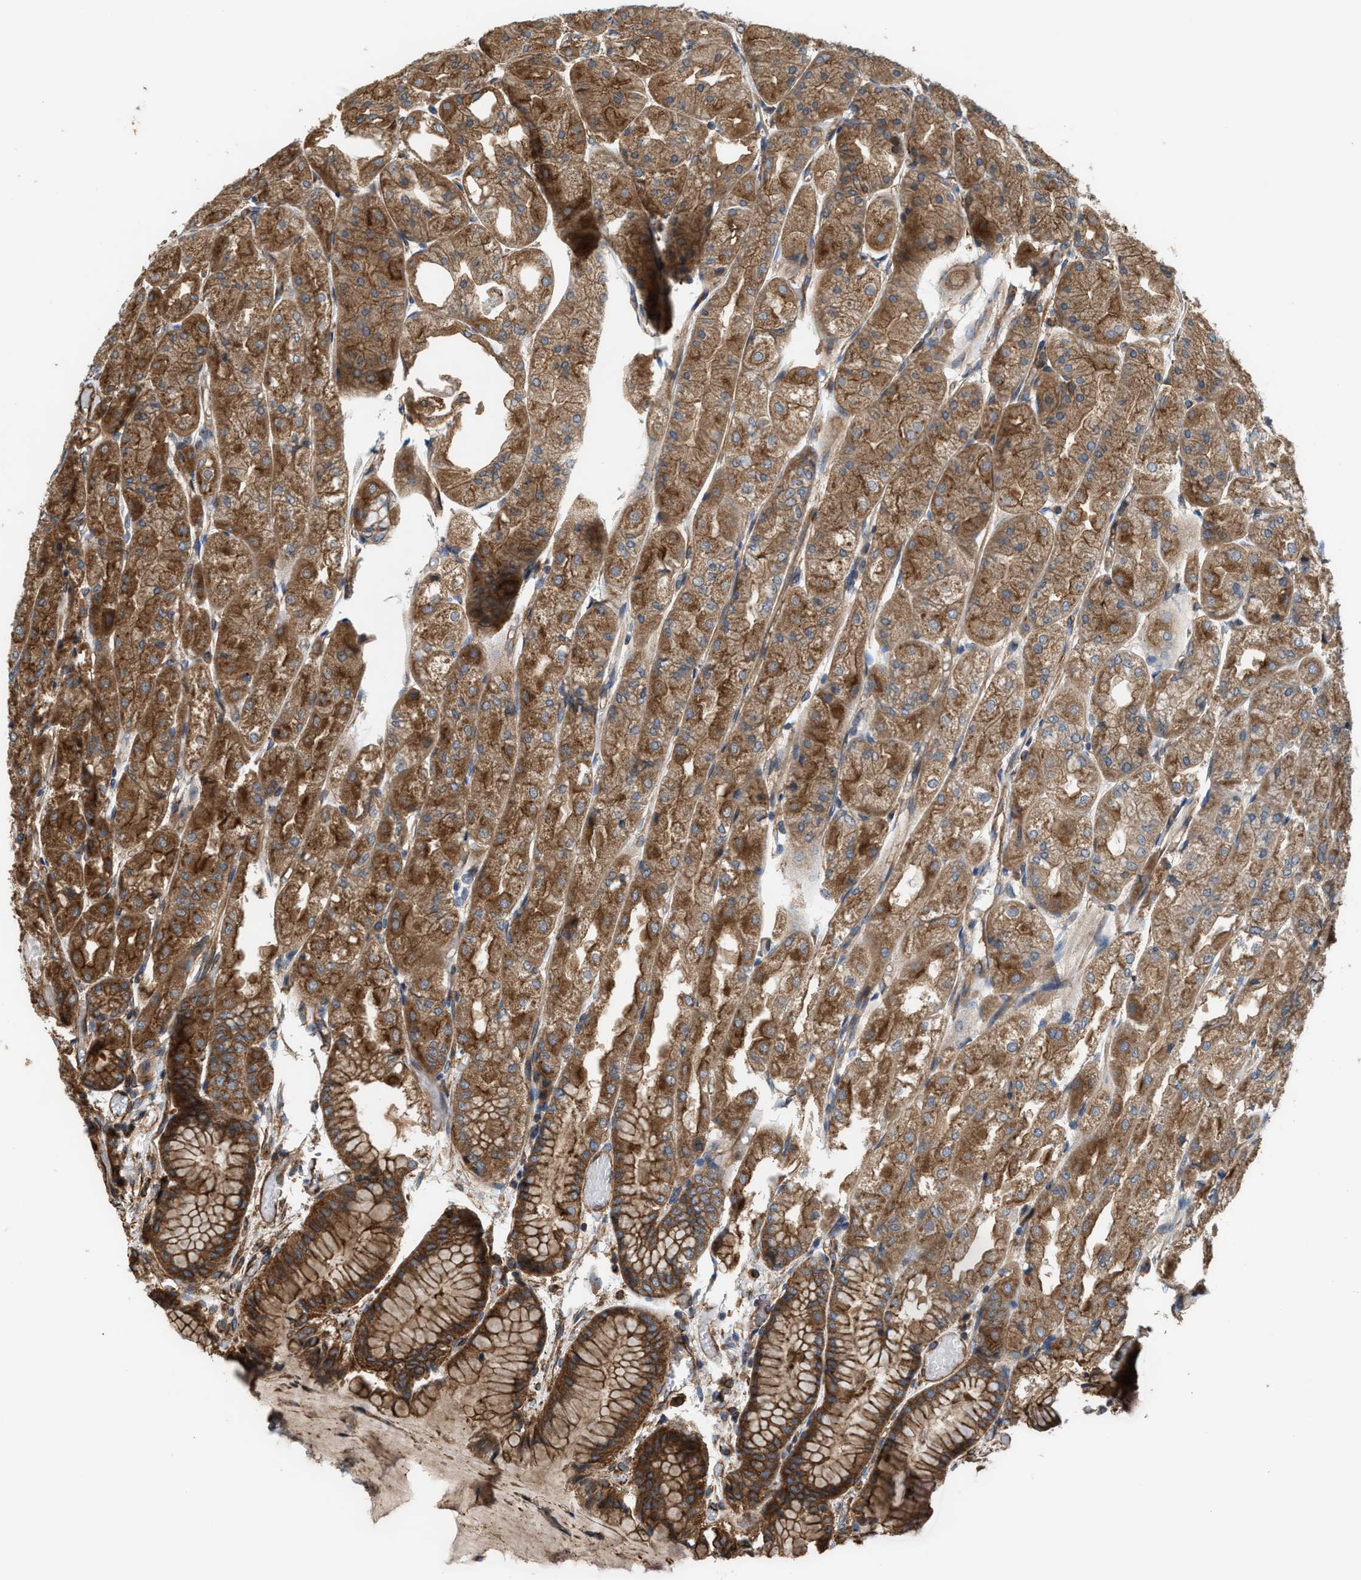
{"staining": {"intensity": "moderate", "quantity": ">75%", "location": "cytoplasmic/membranous"}, "tissue": "stomach", "cell_type": "Glandular cells", "image_type": "normal", "snomed": [{"axis": "morphology", "description": "Normal tissue, NOS"}, {"axis": "topography", "description": "Stomach, upper"}], "caption": "Immunohistochemical staining of benign human stomach exhibits moderate cytoplasmic/membranous protein expression in approximately >75% of glandular cells. The staining was performed using DAB, with brown indicating positive protein expression. Nuclei are stained blue with hematoxylin.", "gene": "EPS15L1", "patient": {"sex": "male", "age": 72}}